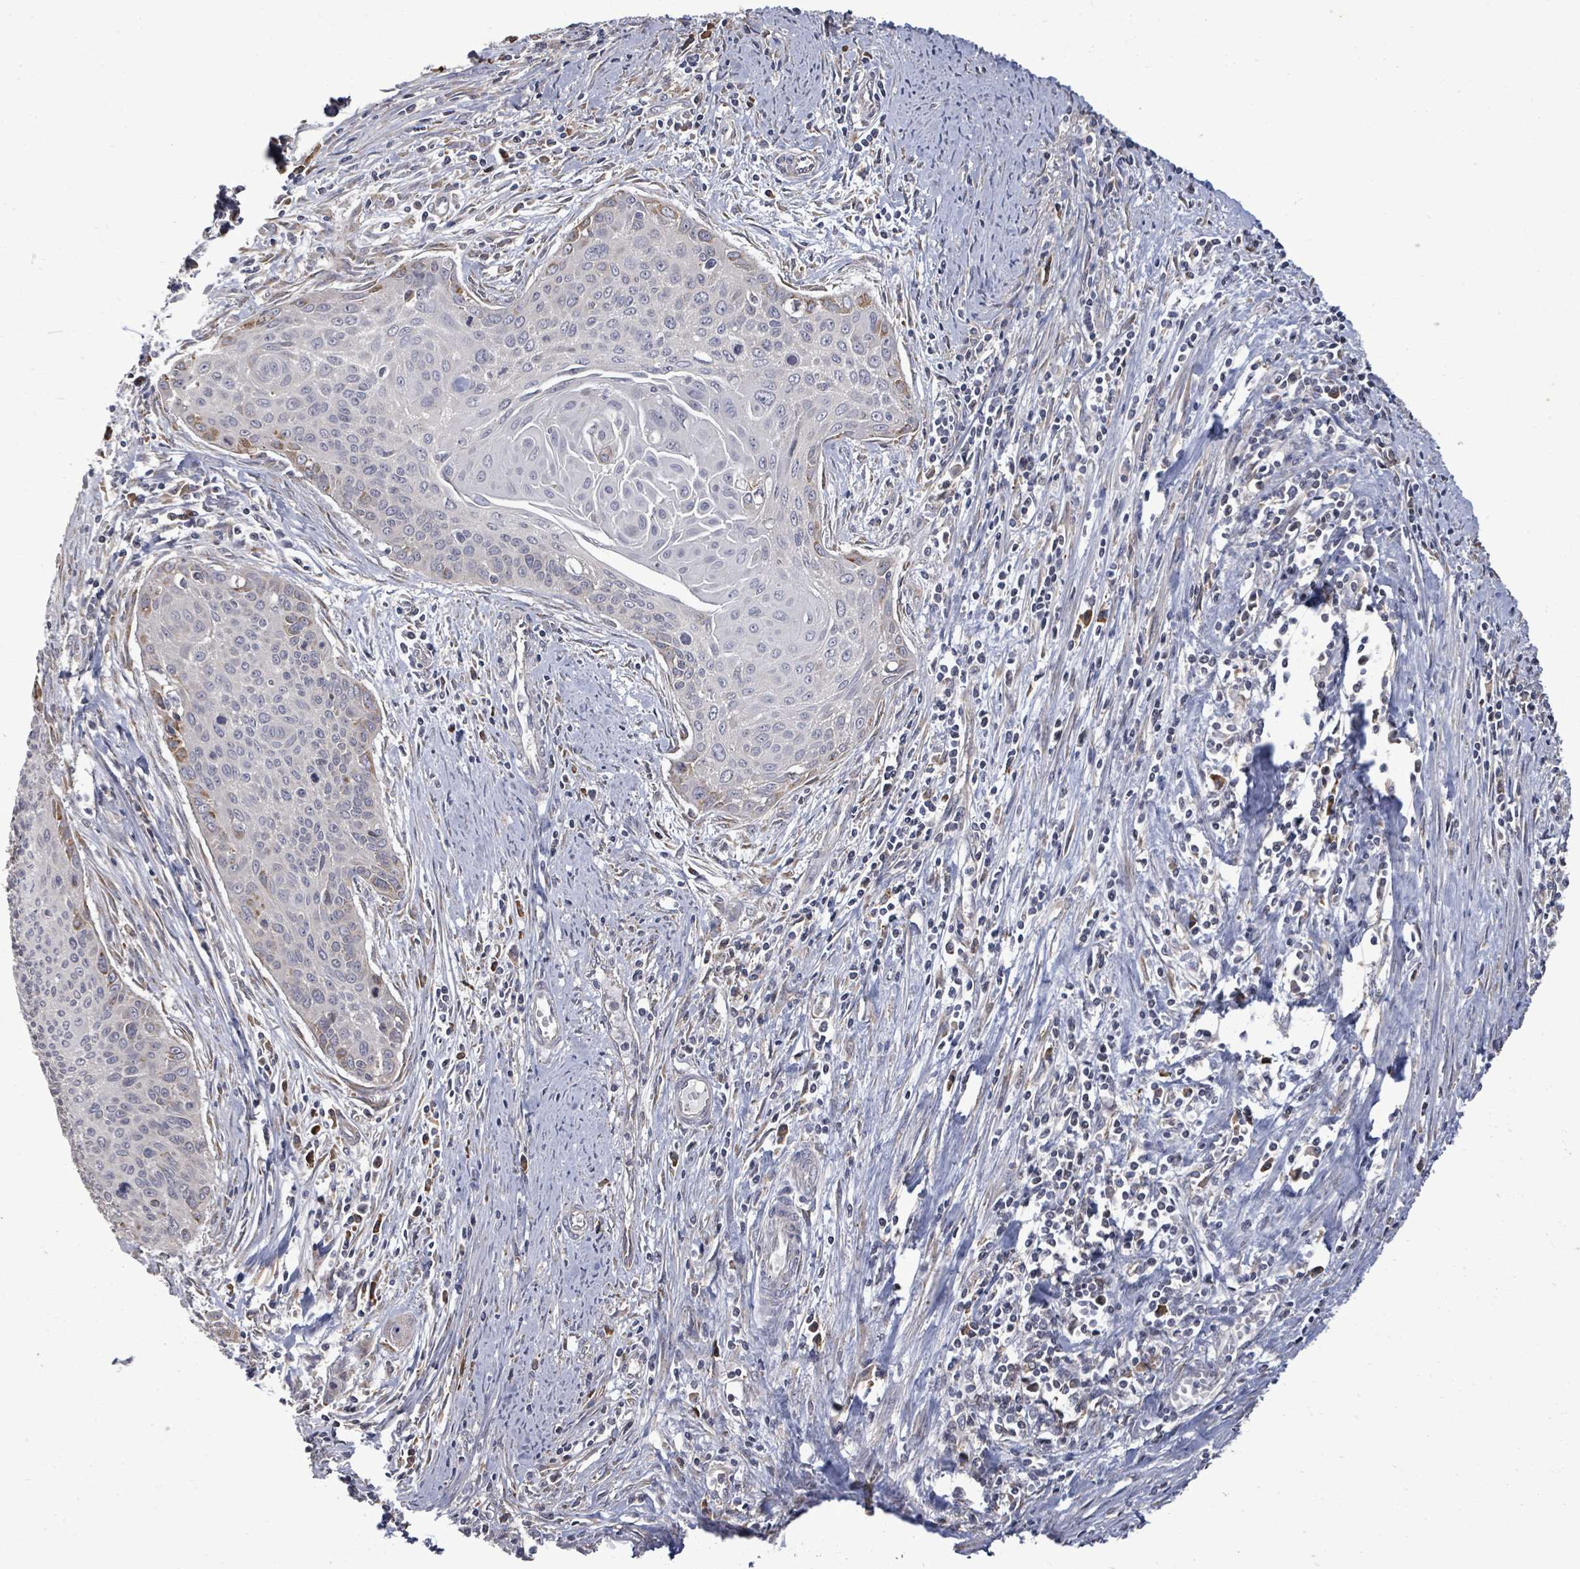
{"staining": {"intensity": "moderate", "quantity": "<25%", "location": "cytoplasmic/membranous"}, "tissue": "cervical cancer", "cell_type": "Tumor cells", "image_type": "cancer", "snomed": [{"axis": "morphology", "description": "Squamous cell carcinoma, NOS"}, {"axis": "topography", "description": "Cervix"}], "caption": "Immunohistochemistry of human cervical squamous cell carcinoma shows low levels of moderate cytoplasmic/membranous positivity in about <25% of tumor cells.", "gene": "POMGNT2", "patient": {"sex": "female", "age": 55}}